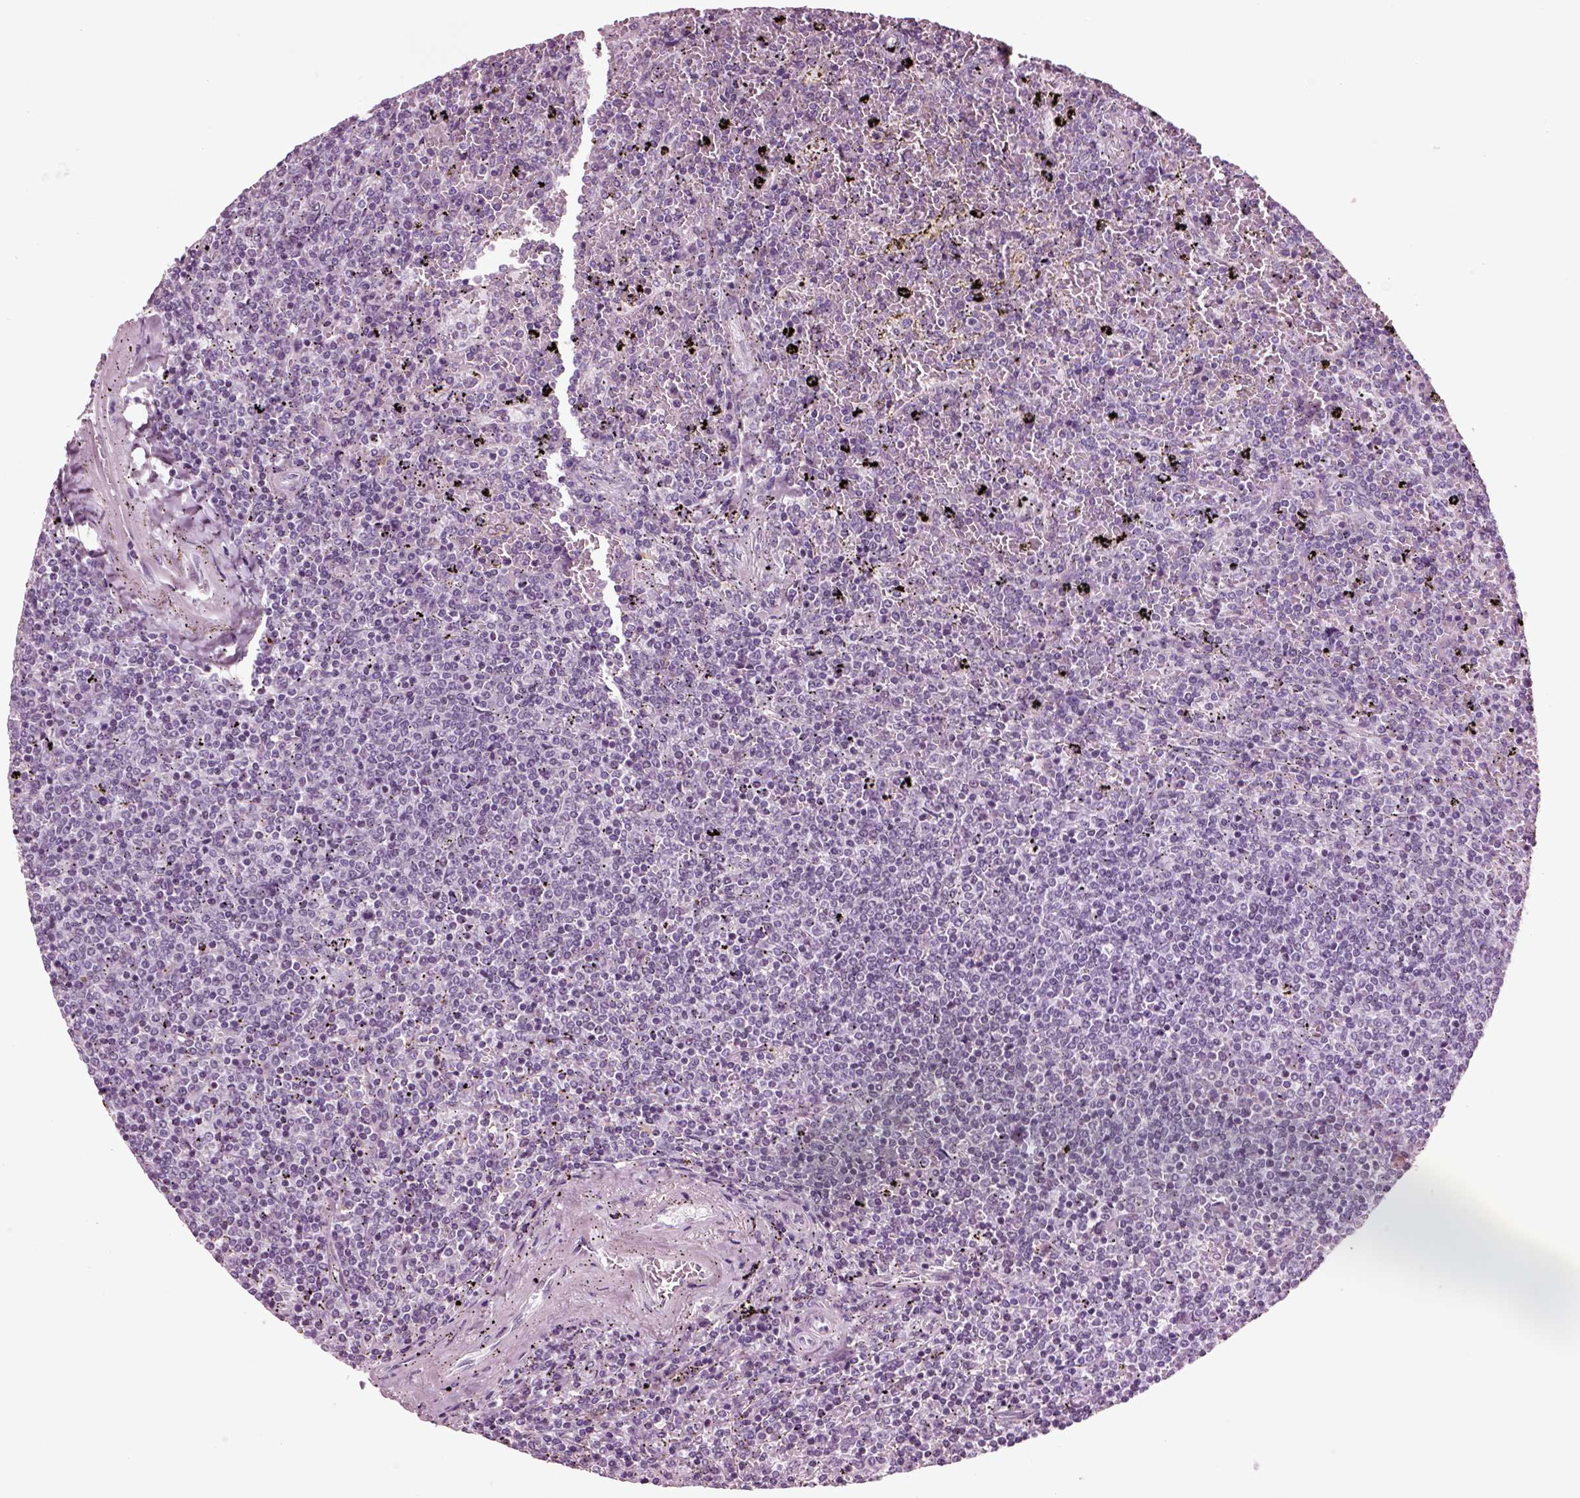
{"staining": {"intensity": "negative", "quantity": "none", "location": "none"}, "tissue": "lymphoma", "cell_type": "Tumor cells", "image_type": "cancer", "snomed": [{"axis": "morphology", "description": "Malignant lymphoma, non-Hodgkin's type, Low grade"}, {"axis": "topography", "description": "Spleen"}], "caption": "IHC photomicrograph of low-grade malignant lymphoma, non-Hodgkin's type stained for a protein (brown), which reveals no staining in tumor cells. Brightfield microscopy of IHC stained with DAB (brown) and hematoxylin (blue), captured at high magnification.", "gene": "CHGB", "patient": {"sex": "female", "age": 77}}